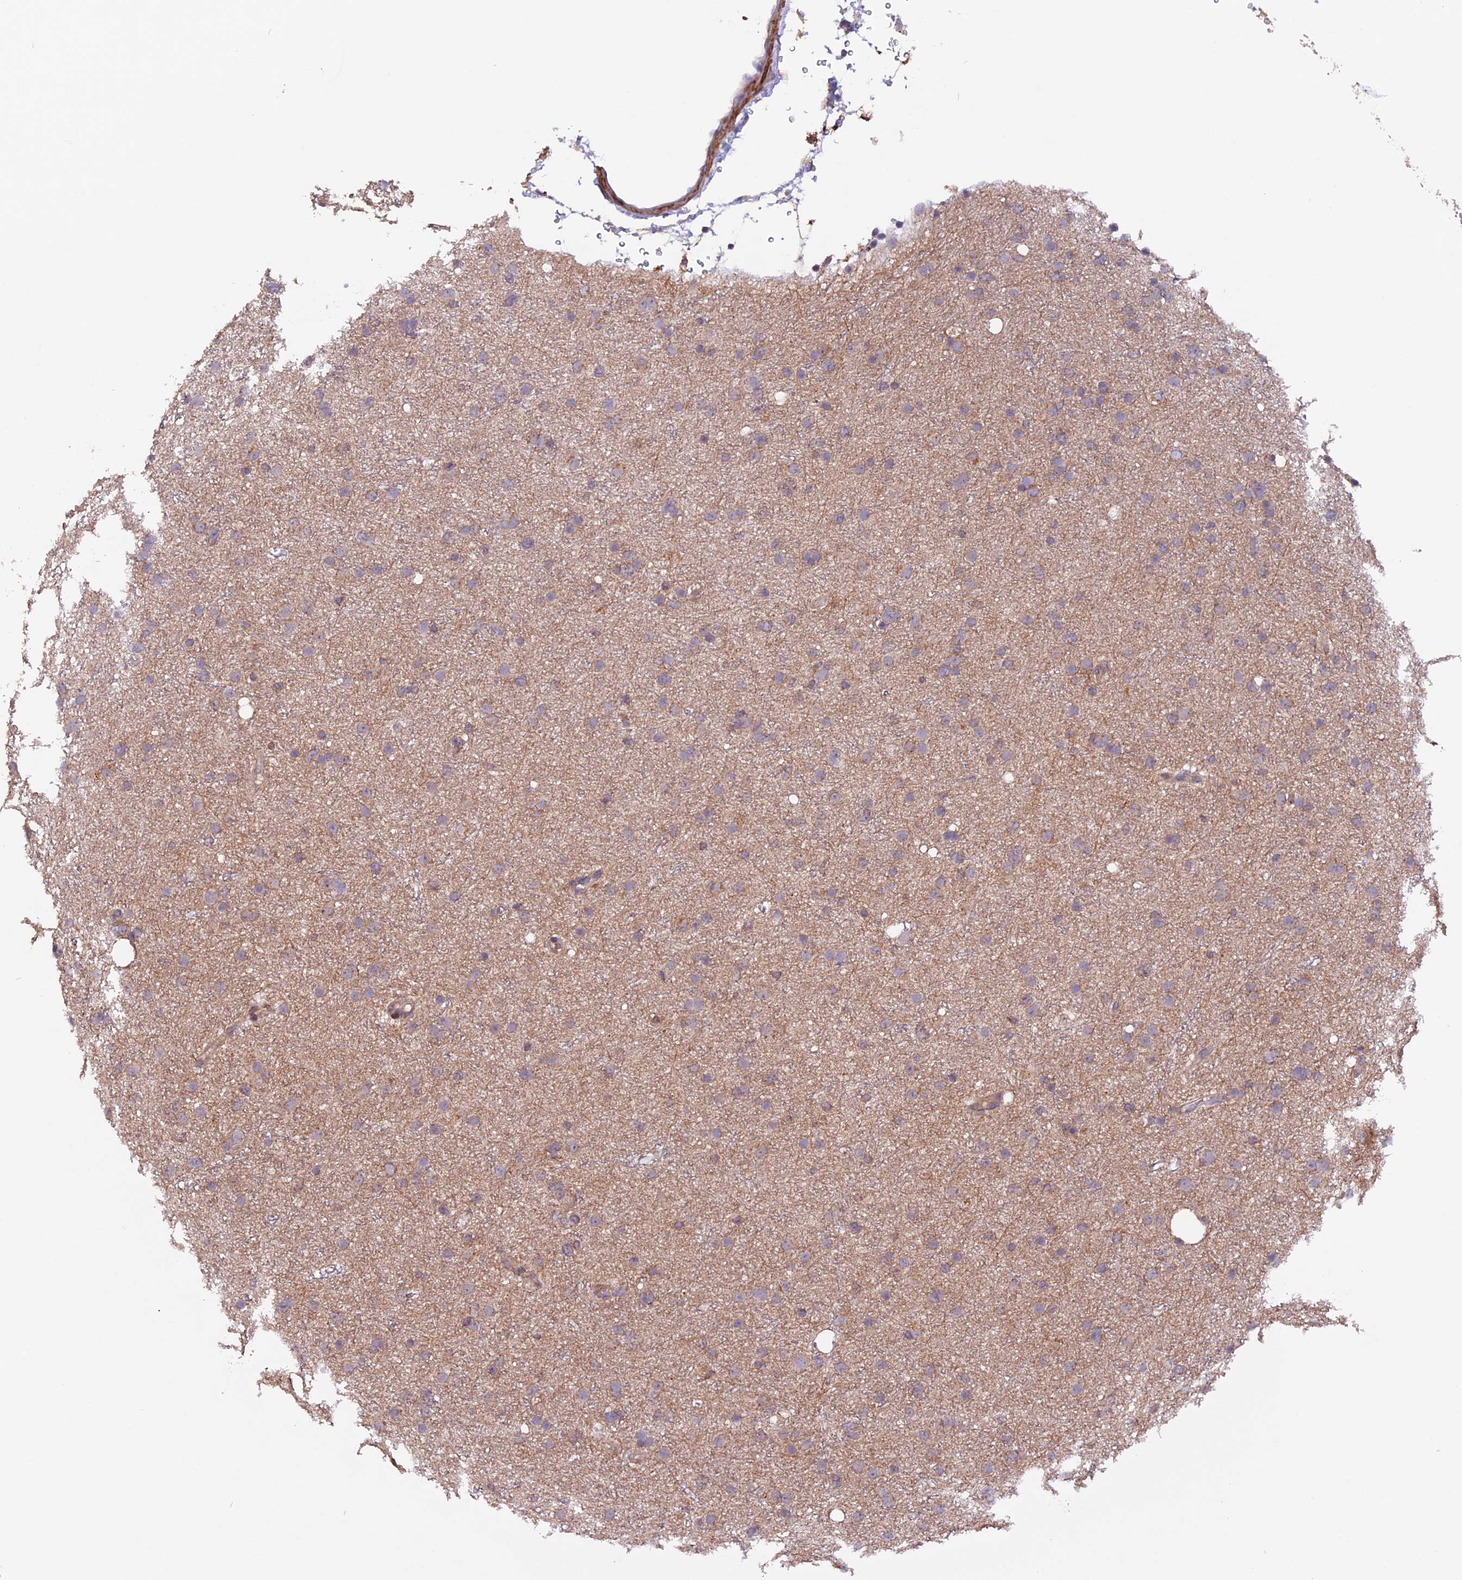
{"staining": {"intensity": "negative", "quantity": "none", "location": "none"}, "tissue": "glioma", "cell_type": "Tumor cells", "image_type": "cancer", "snomed": [{"axis": "morphology", "description": "Glioma, malignant, Low grade"}, {"axis": "topography", "description": "Cerebral cortex"}], "caption": "This is an immunohistochemistry (IHC) micrograph of glioma. There is no expression in tumor cells.", "gene": "GNB5", "patient": {"sex": "female", "age": 39}}